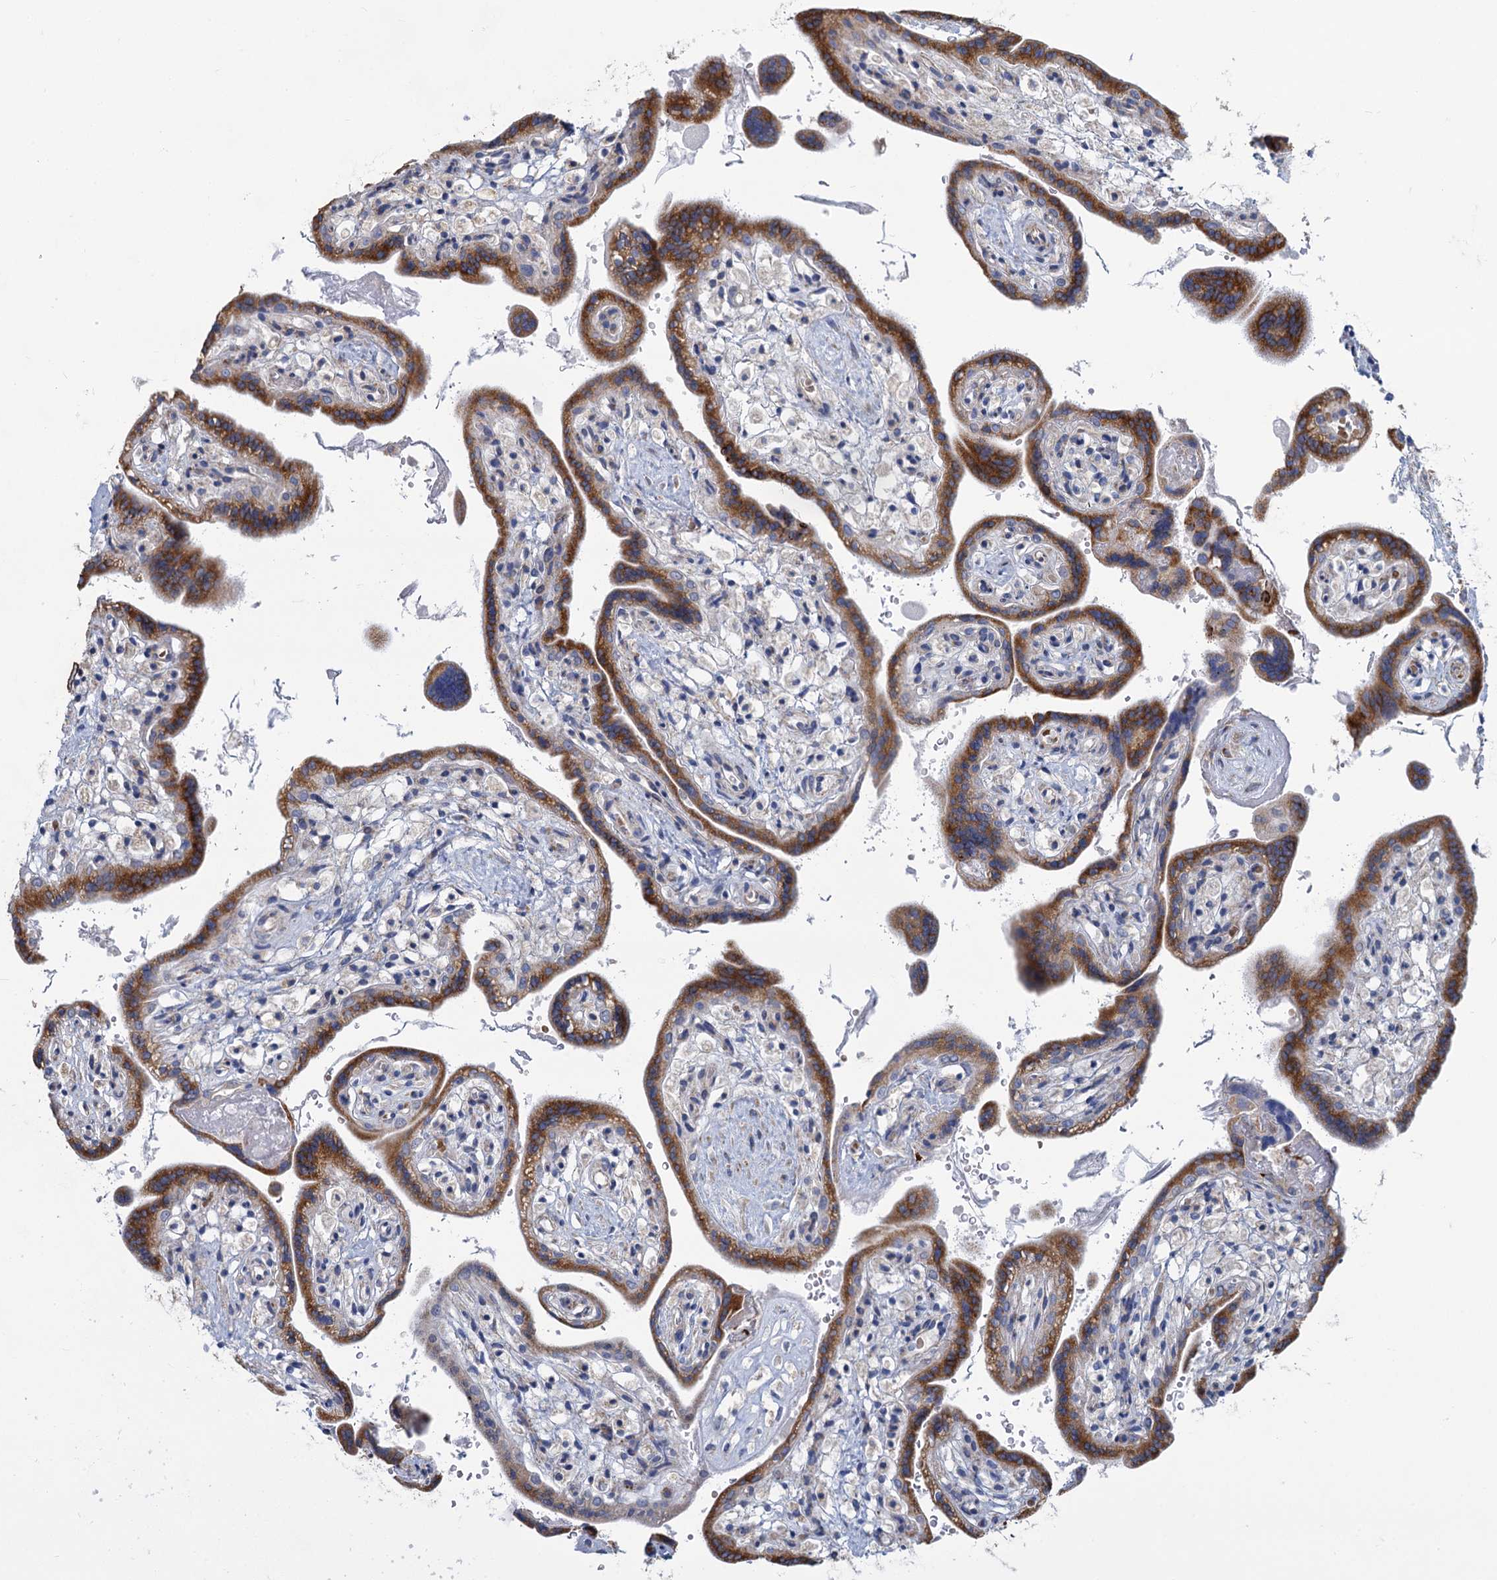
{"staining": {"intensity": "moderate", "quantity": ">75%", "location": "cytoplasmic/membranous"}, "tissue": "placenta", "cell_type": "Trophoblastic cells", "image_type": "normal", "snomed": [{"axis": "morphology", "description": "Normal tissue, NOS"}, {"axis": "topography", "description": "Placenta"}], "caption": "DAB (3,3'-diaminobenzidine) immunohistochemical staining of normal human placenta shows moderate cytoplasmic/membranous protein staining in about >75% of trophoblastic cells.", "gene": "PRSS35", "patient": {"sex": "female", "age": 37}}